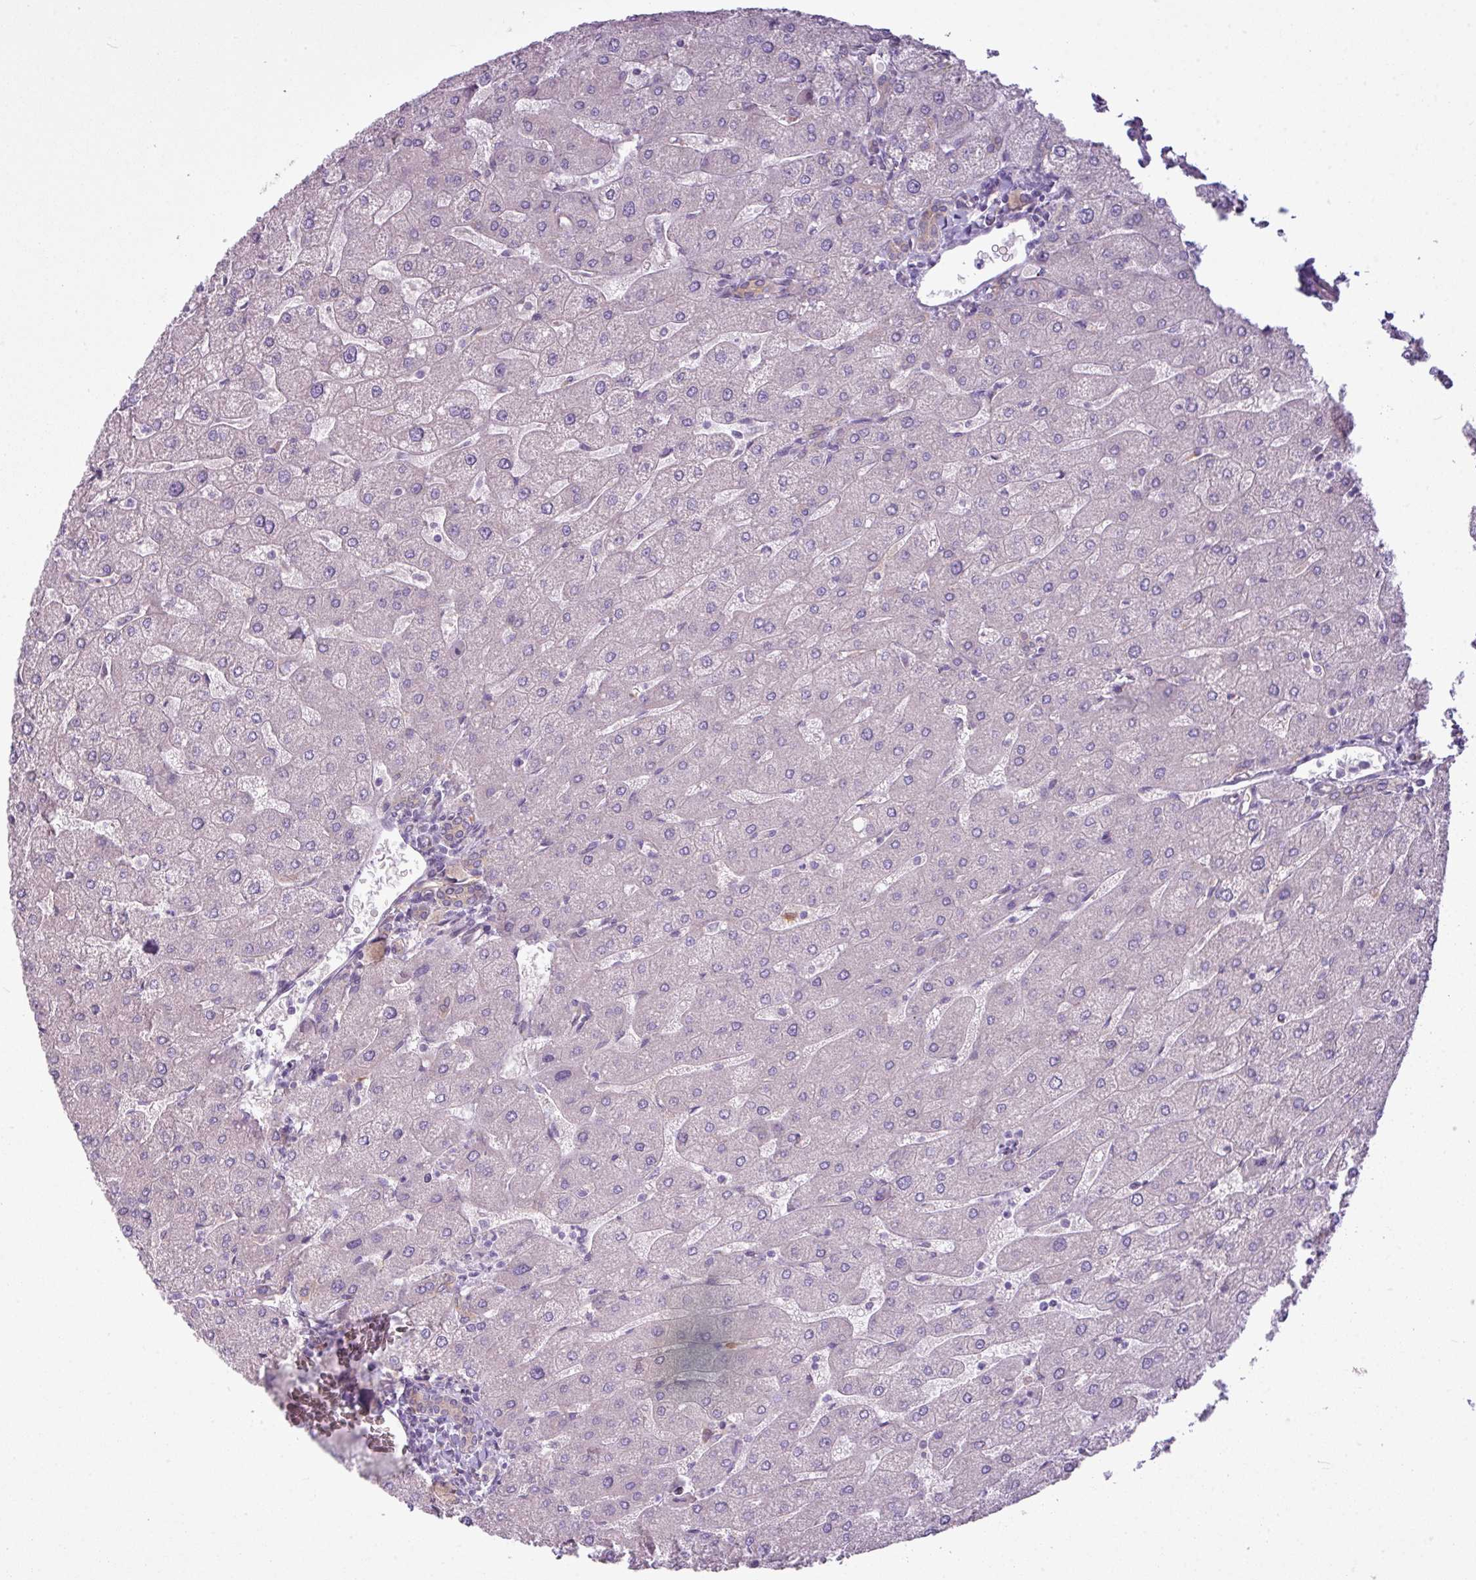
{"staining": {"intensity": "weak", "quantity": ">75%", "location": "cytoplasmic/membranous"}, "tissue": "liver", "cell_type": "Cholangiocytes", "image_type": "normal", "snomed": [{"axis": "morphology", "description": "Normal tissue, NOS"}, {"axis": "topography", "description": "Liver"}], "caption": "Immunohistochemistry (IHC) histopathology image of normal liver: human liver stained using immunohistochemistry (IHC) shows low levels of weak protein expression localized specifically in the cytoplasmic/membranous of cholangiocytes, appearing as a cytoplasmic/membranous brown color.", "gene": "CAMK2A", "patient": {"sex": "male", "age": 67}}